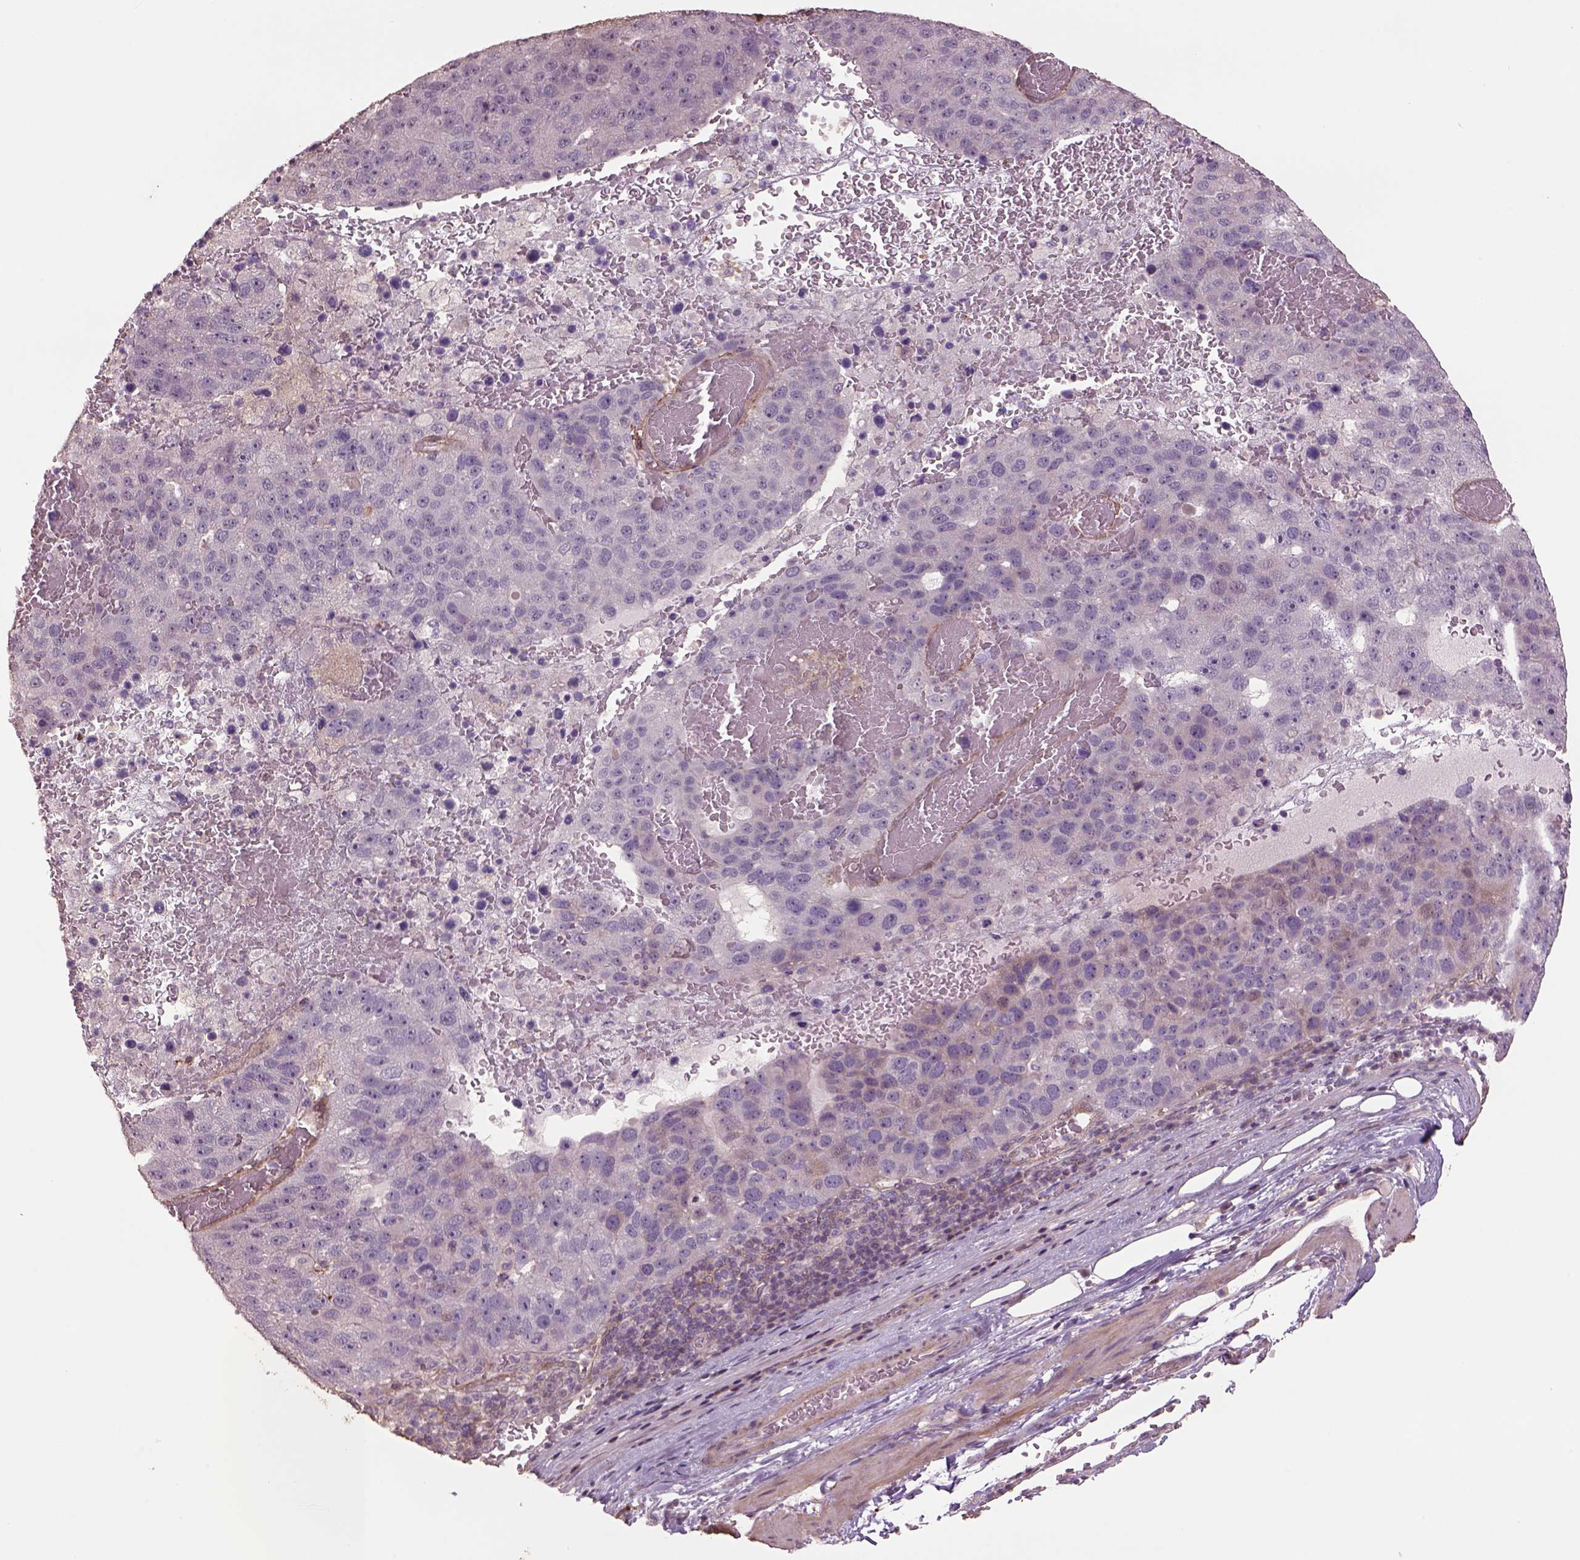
{"staining": {"intensity": "negative", "quantity": "none", "location": "none"}, "tissue": "pancreatic cancer", "cell_type": "Tumor cells", "image_type": "cancer", "snomed": [{"axis": "morphology", "description": "Adenocarcinoma, NOS"}, {"axis": "topography", "description": "Pancreas"}], "caption": "High power microscopy image of an IHC photomicrograph of pancreatic cancer (adenocarcinoma), revealing no significant staining in tumor cells.", "gene": "LIN7A", "patient": {"sex": "female", "age": 61}}